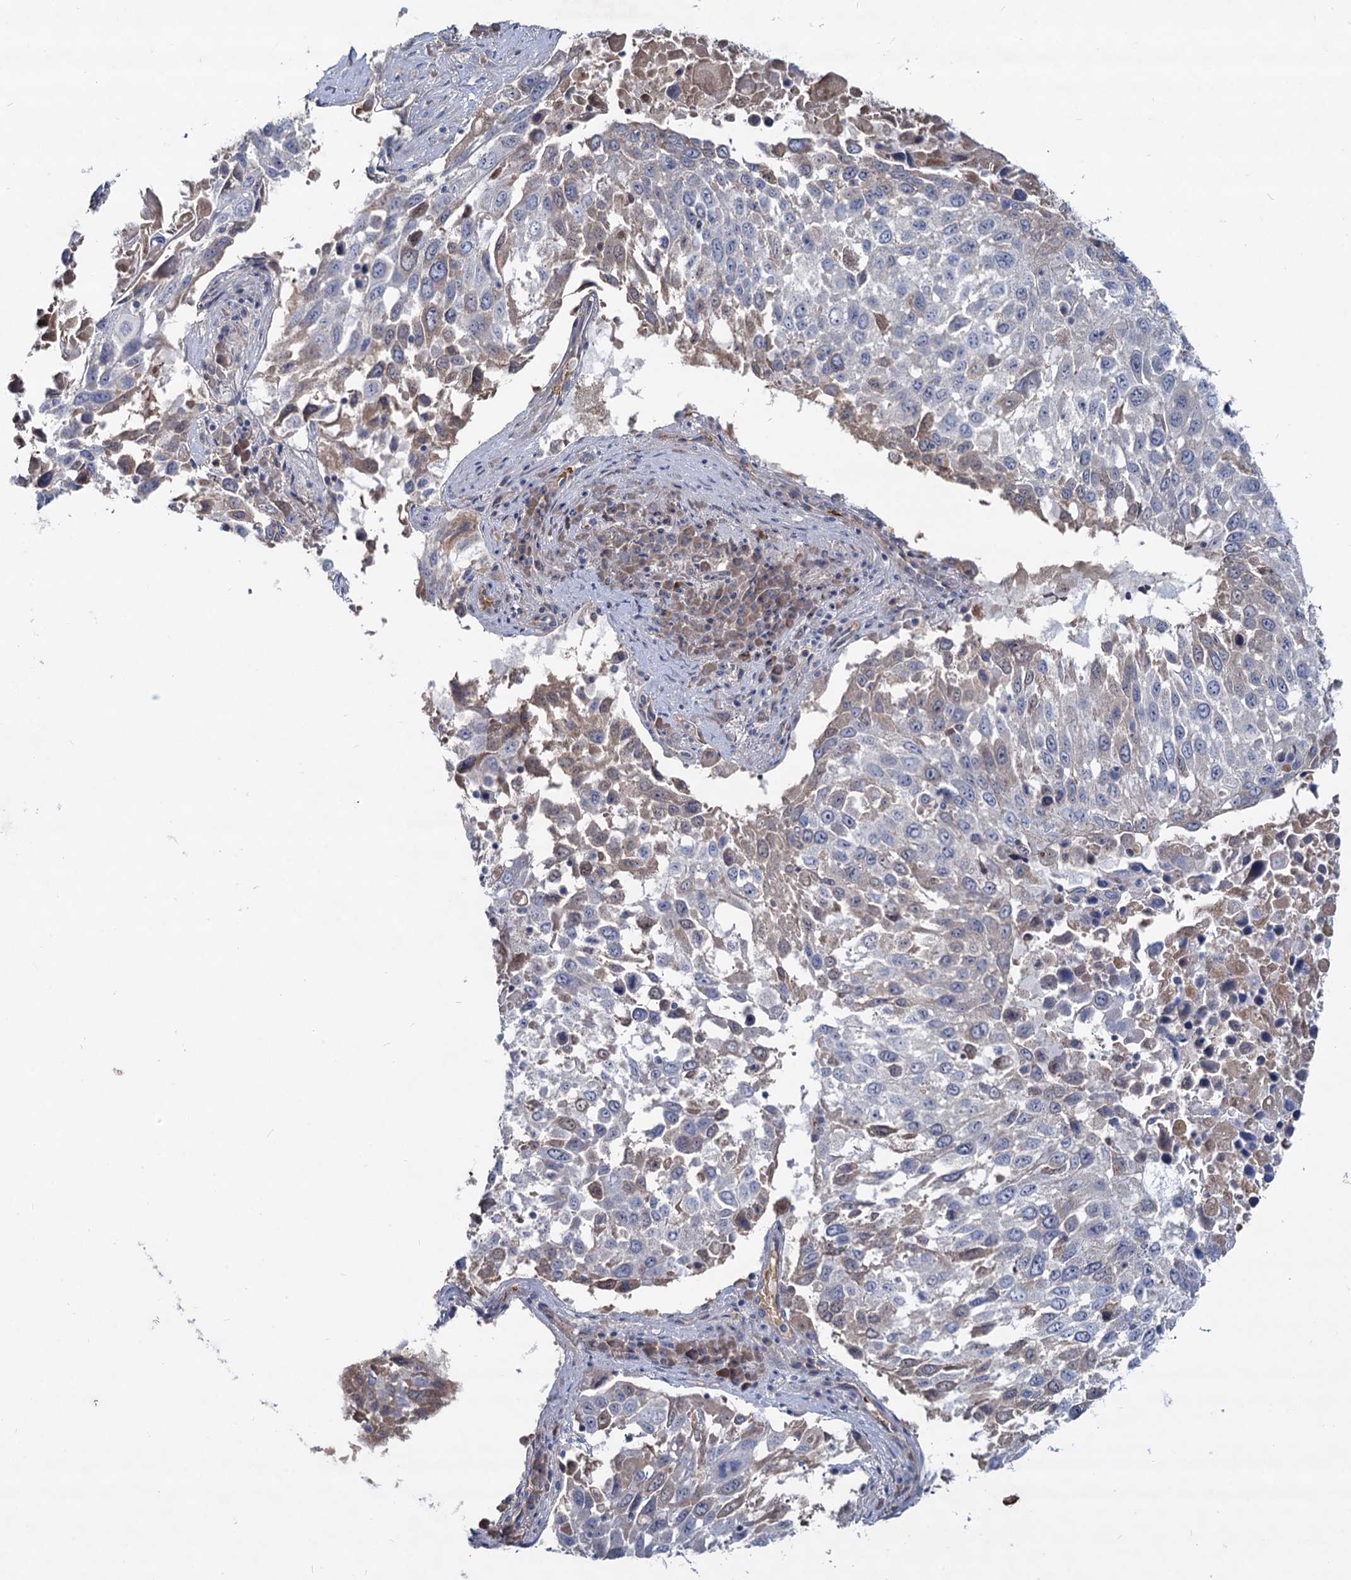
{"staining": {"intensity": "weak", "quantity": "<25%", "location": "cytoplasmic/membranous"}, "tissue": "lung cancer", "cell_type": "Tumor cells", "image_type": "cancer", "snomed": [{"axis": "morphology", "description": "Squamous cell carcinoma, NOS"}, {"axis": "topography", "description": "Lung"}], "caption": "Lung squamous cell carcinoma was stained to show a protein in brown. There is no significant positivity in tumor cells. (DAB immunohistochemistry (IHC) with hematoxylin counter stain).", "gene": "RNF6", "patient": {"sex": "male", "age": 65}}